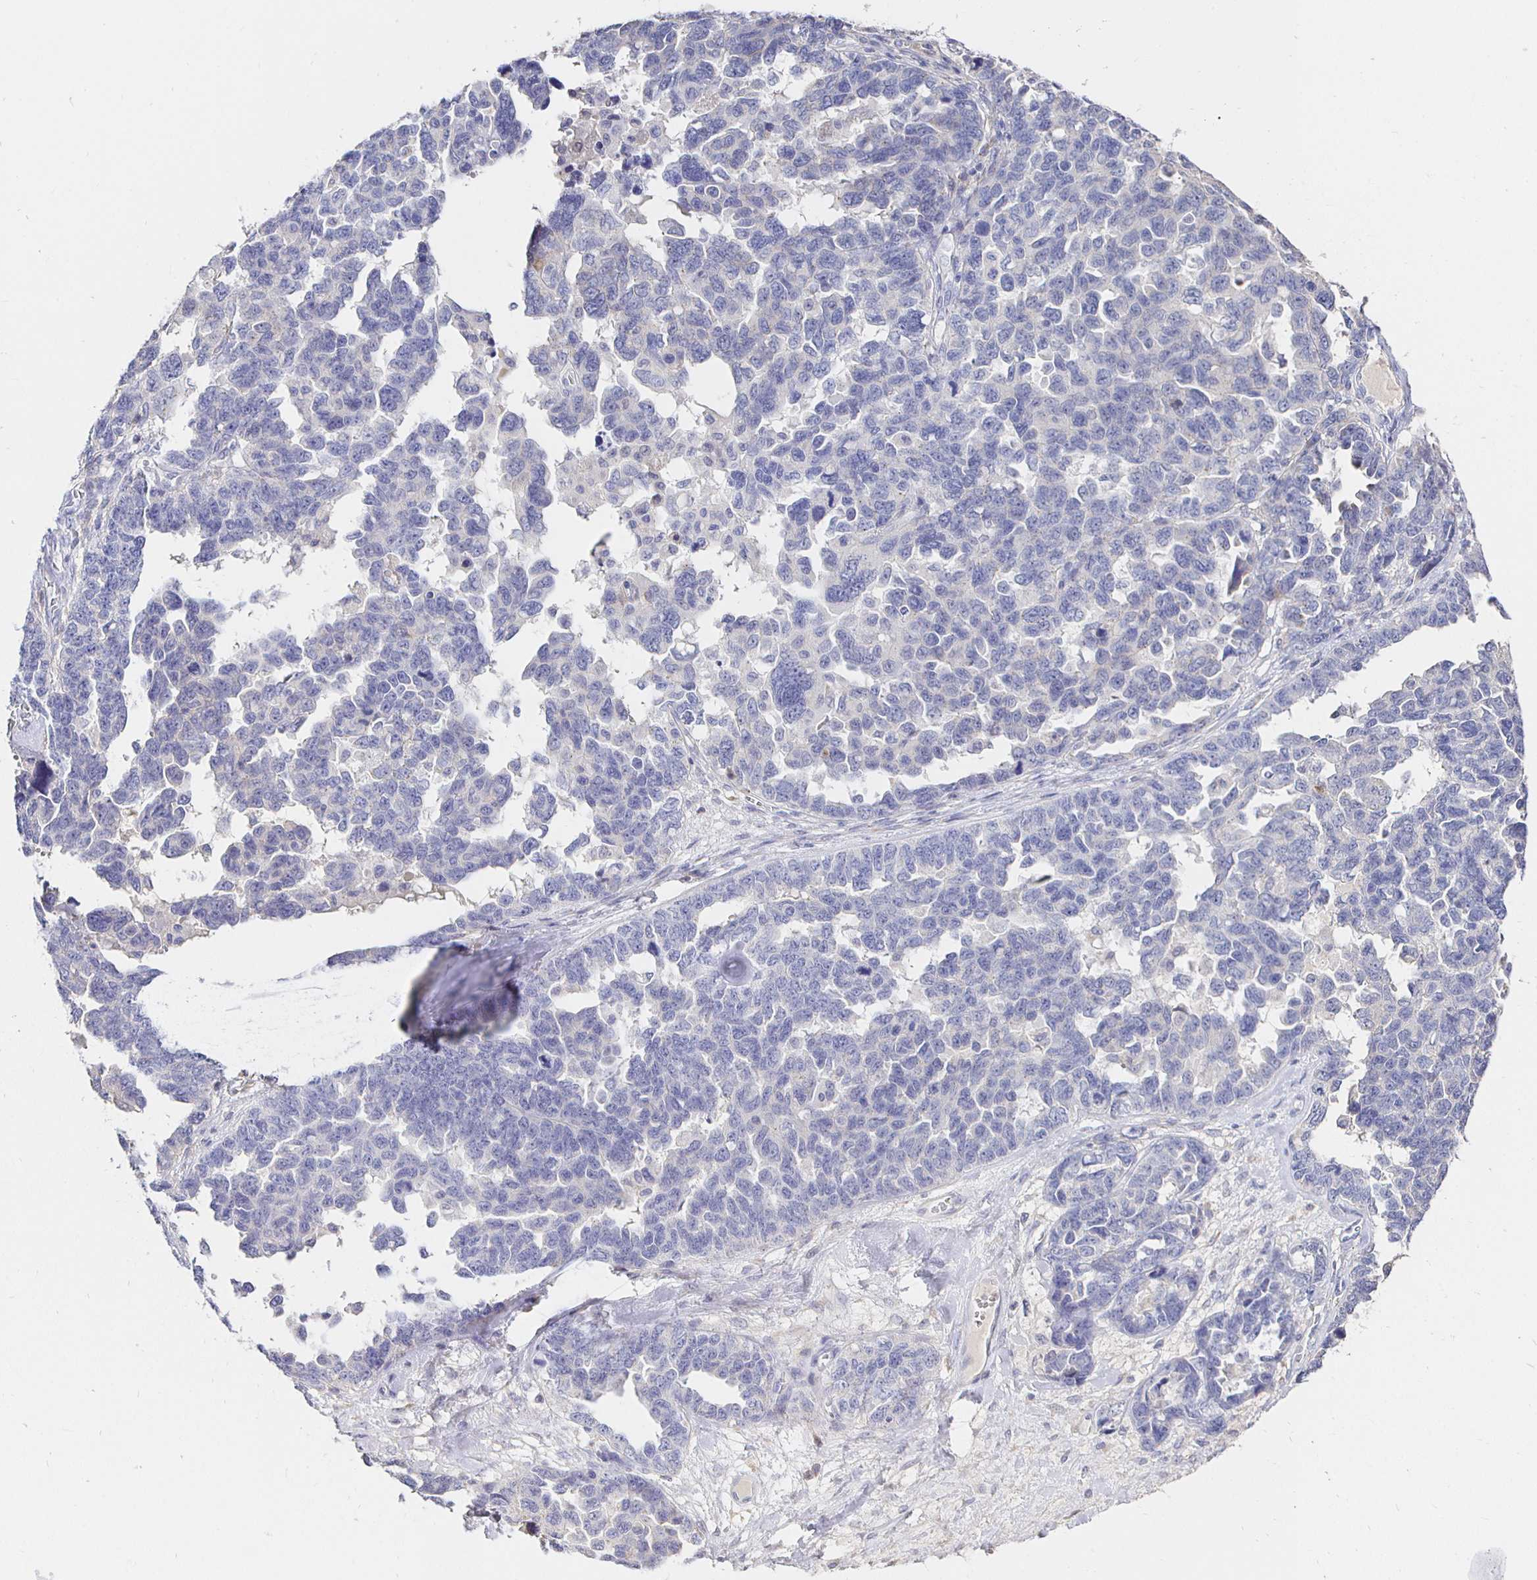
{"staining": {"intensity": "negative", "quantity": "none", "location": "none"}, "tissue": "ovarian cancer", "cell_type": "Tumor cells", "image_type": "cancer", "snomed": [{"axis": "morphology", "description": "Cystadenocarcinoma, serous, NOS"}, {"axis": "topography", "description": "Ovary"}], "caption": "Tumor cells are negative for protein expression in human ovarian cancer (serous cystadenocarcinoma).", "gene": "CXCR3", "patient": {"sex": "female", "age": 69}}